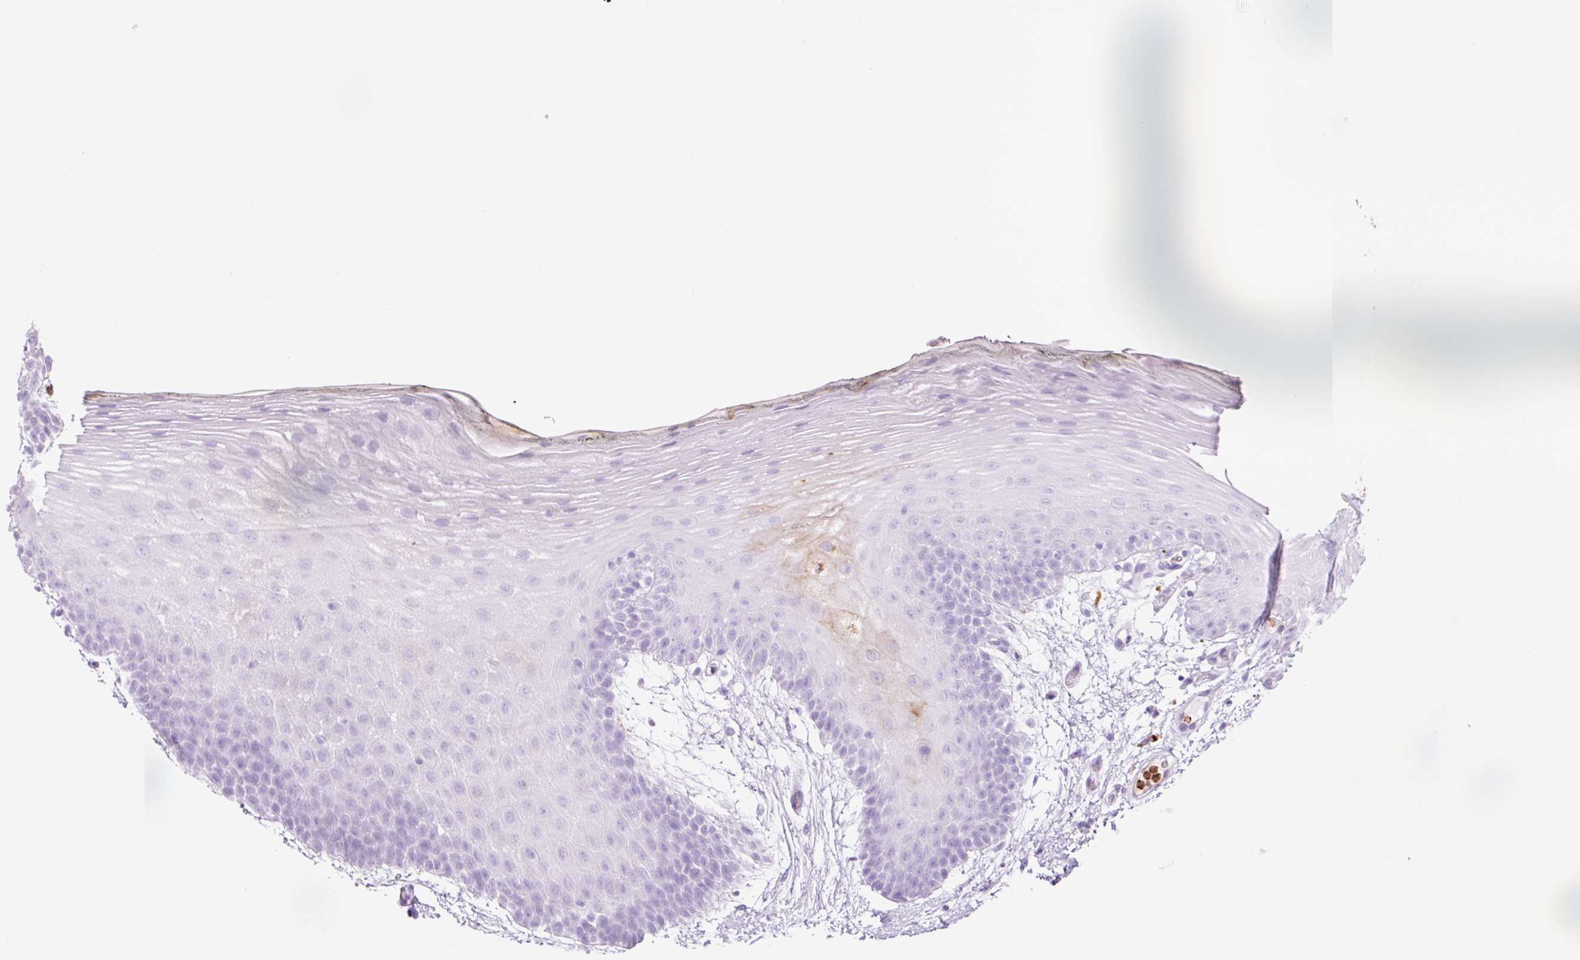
{"staining": {"intensity": "negative", "quantity": "none", "location": "none"}, "tissue": "oral mucosa", "cell_type": "Squamous epithelial cells", "image_type": "normal", "snomed": [{"axis": "morphology", "description": "Normal tissue, NOS"}, {"axis": "morphology", "description": "Squamous cell carcinoma, NOS"}, {"axis": "topography", "description": "Oral tissue"}, {"axis": "topography", "description": "Head-Neck"}], "caption": "An immunohistochemistry photomicrograph of benign oral mucosa is shown. There is no staining in squamous epithelial cells of oral mucosa.", "gene": "LYZ", "patient": {"sex": "female", "age": 81}}